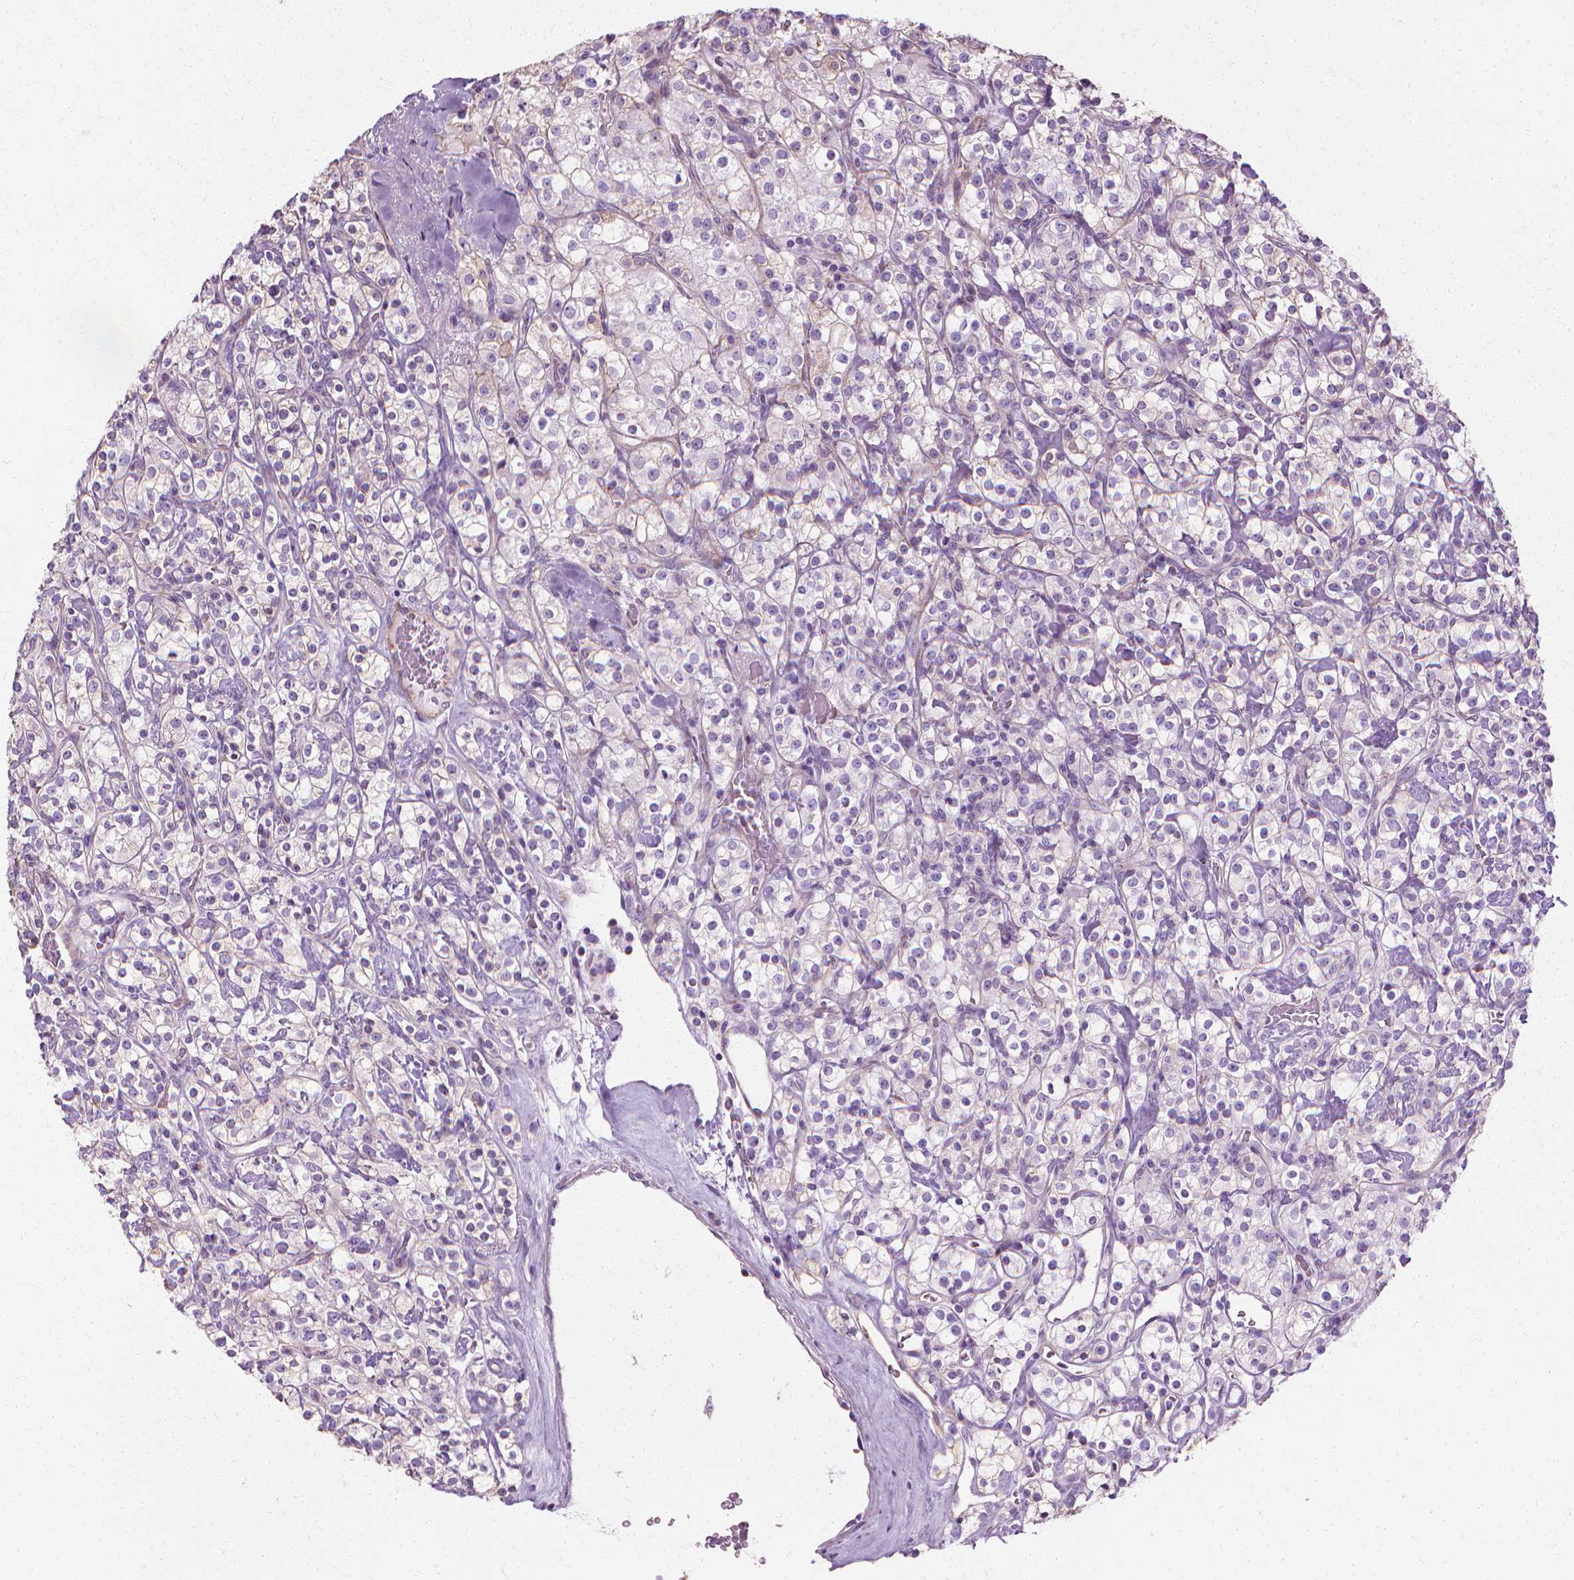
{"staining": {"intensity": "negative", "quantity": "none", "location": "none"}, "tissue": "renal cancer", "cell_type": "Tumor cells", "image_type": "cancer", "snomed": [{"axis": "morphology", "description": "Adenocarcinoma, NOS"}, {"axis": "topography", "description": "Kidney"}], "caption": "Tumor cells show no significant positivity in renal cancer.", "gene": "CFAP157", "patient": {"sex": "male", "age": 77}}